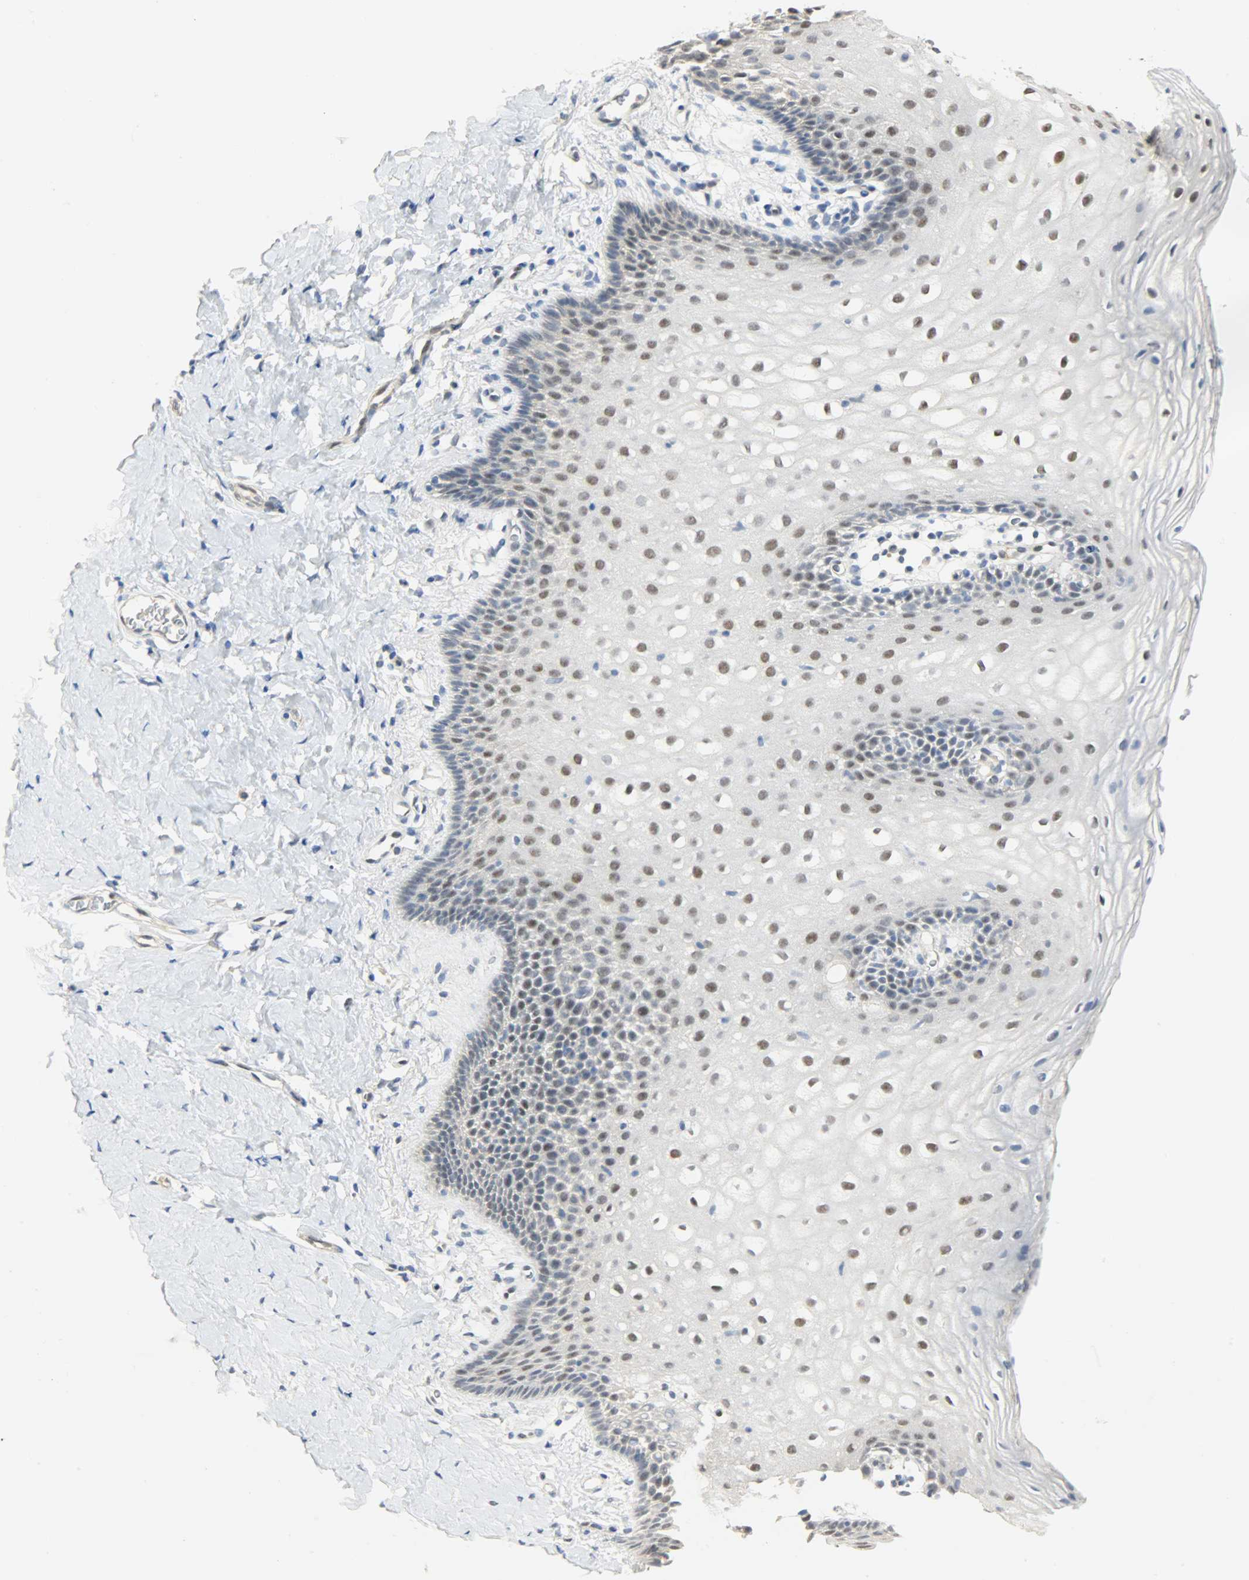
{"staining": {"intensity": "moderate", "quantity": "25%-75%", "location": "nuclear"}, "tissue": "vagina", "cell_type": "Squamous epithelial cells", "image_type": "normal", "snomed": [{"axis": "morphology", "description": "Normal tissue, NOS"}, {"axis": "topography", "description": "Vagina"}], "caption": "Protein expression analysis of normal vagina demonstrates moderate nuclear positivity in about 25%-75% of squamous epithelial cells. Immunohistochemistry stains the protein of interest in brown and the nuclei are stained blue.", "gene": "NPEPL1", "patient": {"sex": "female", "age": 55}}